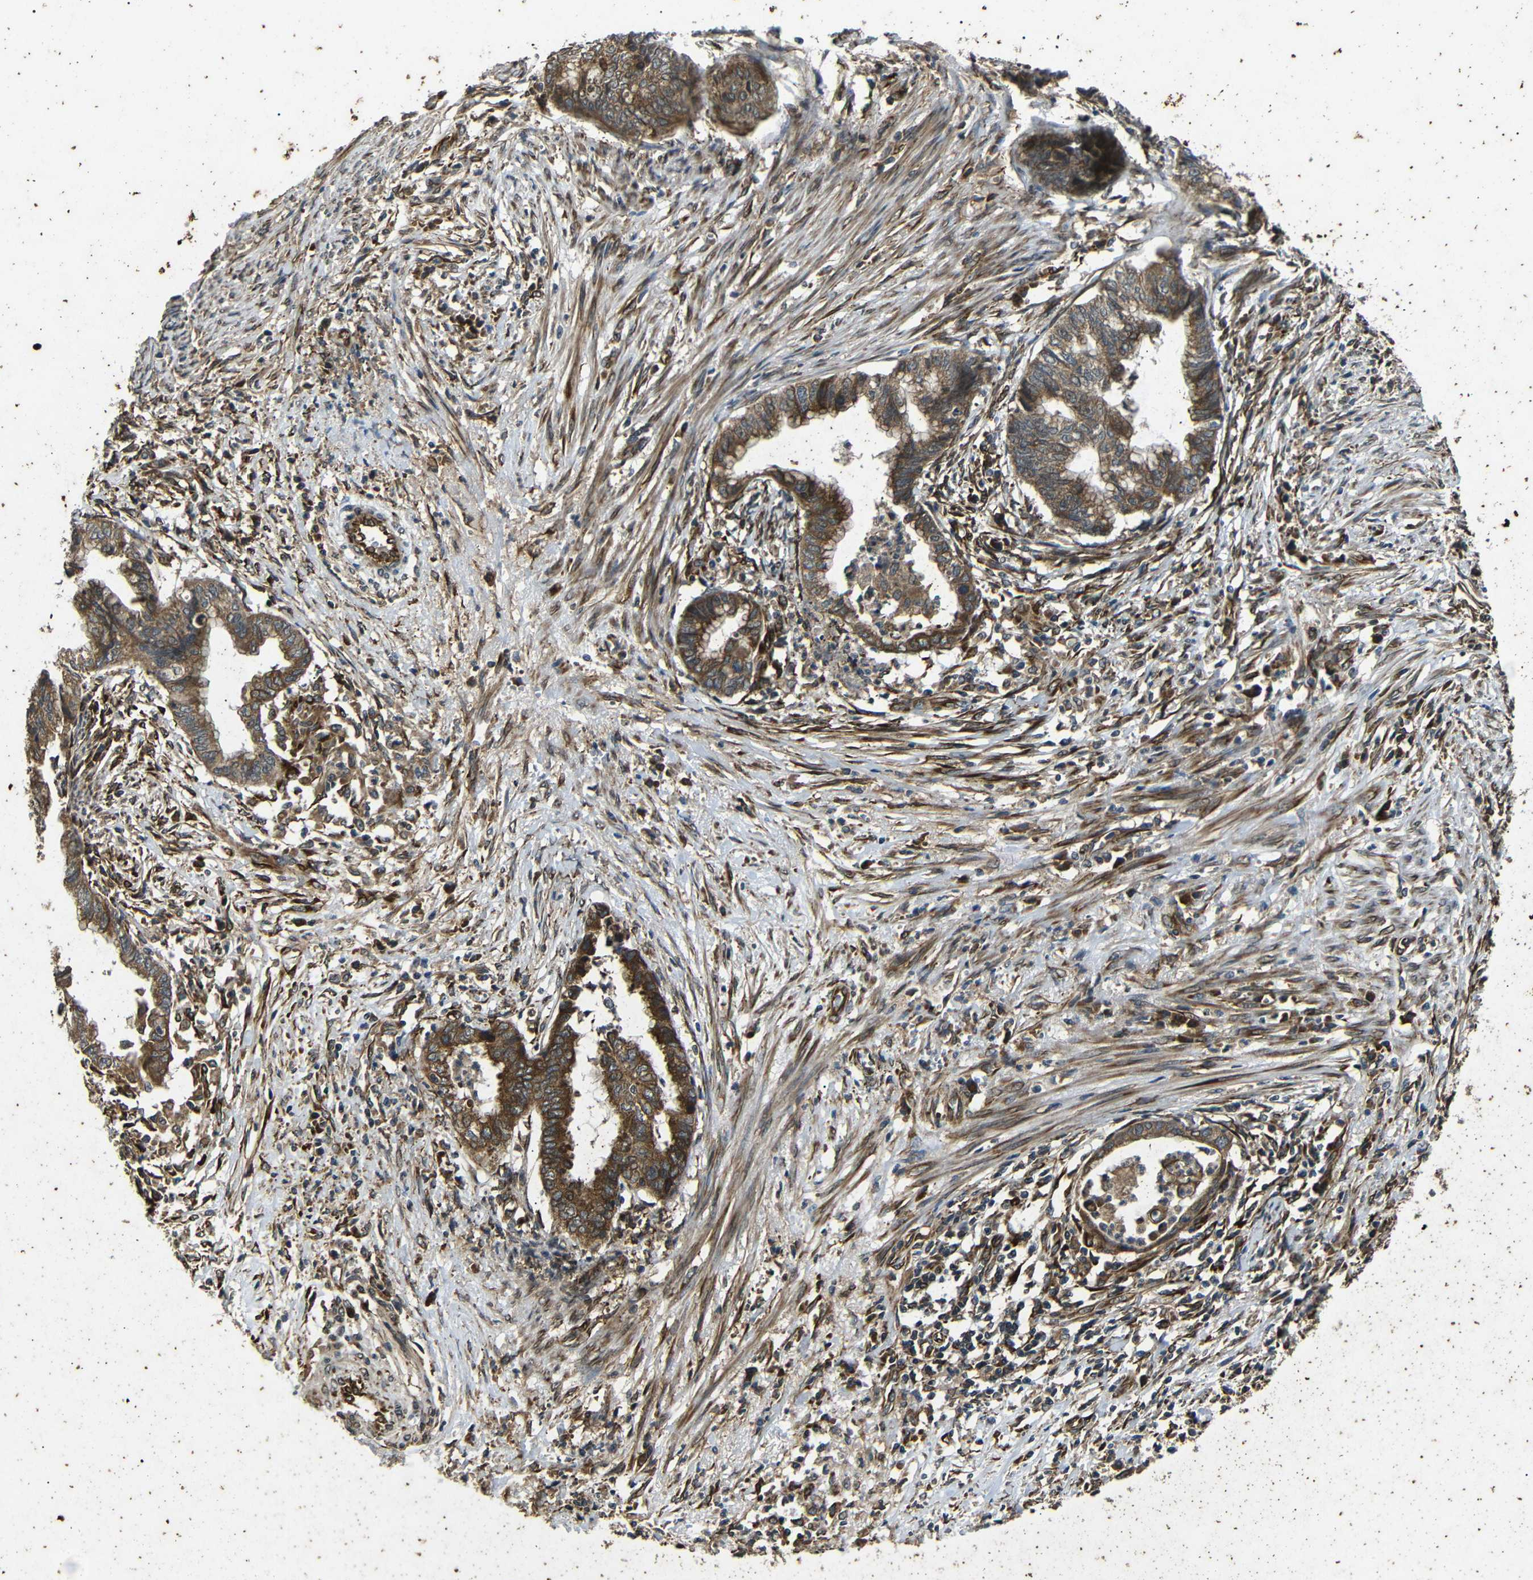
{"staining": {"intensity": "strong", "quantity": ">75%", "location": "cytoplasmic/membranous"}, "tissue": "endometrial cancer", "cell_type": "Tumor cells", "image_type": "cancer", "snomed": [{"axis": "morphology", "description": "Necrosis, NOS"}, {"axis": "morphology", "description": "Adenocarcinoma, NOS"}, {"axis": "topography", "description": "Endometrium"}], "caption": "A high-resolution image shows IHC staining of endometrial cancer (adenocarcinoma), which shows strong cytoplasmic/membranous expression in approximately >75% of tumor cells. (IHC, brightfield microscopy, high magnification).", "gene": "TRPC1", "patient": {"sex": "female", "age": 79}}